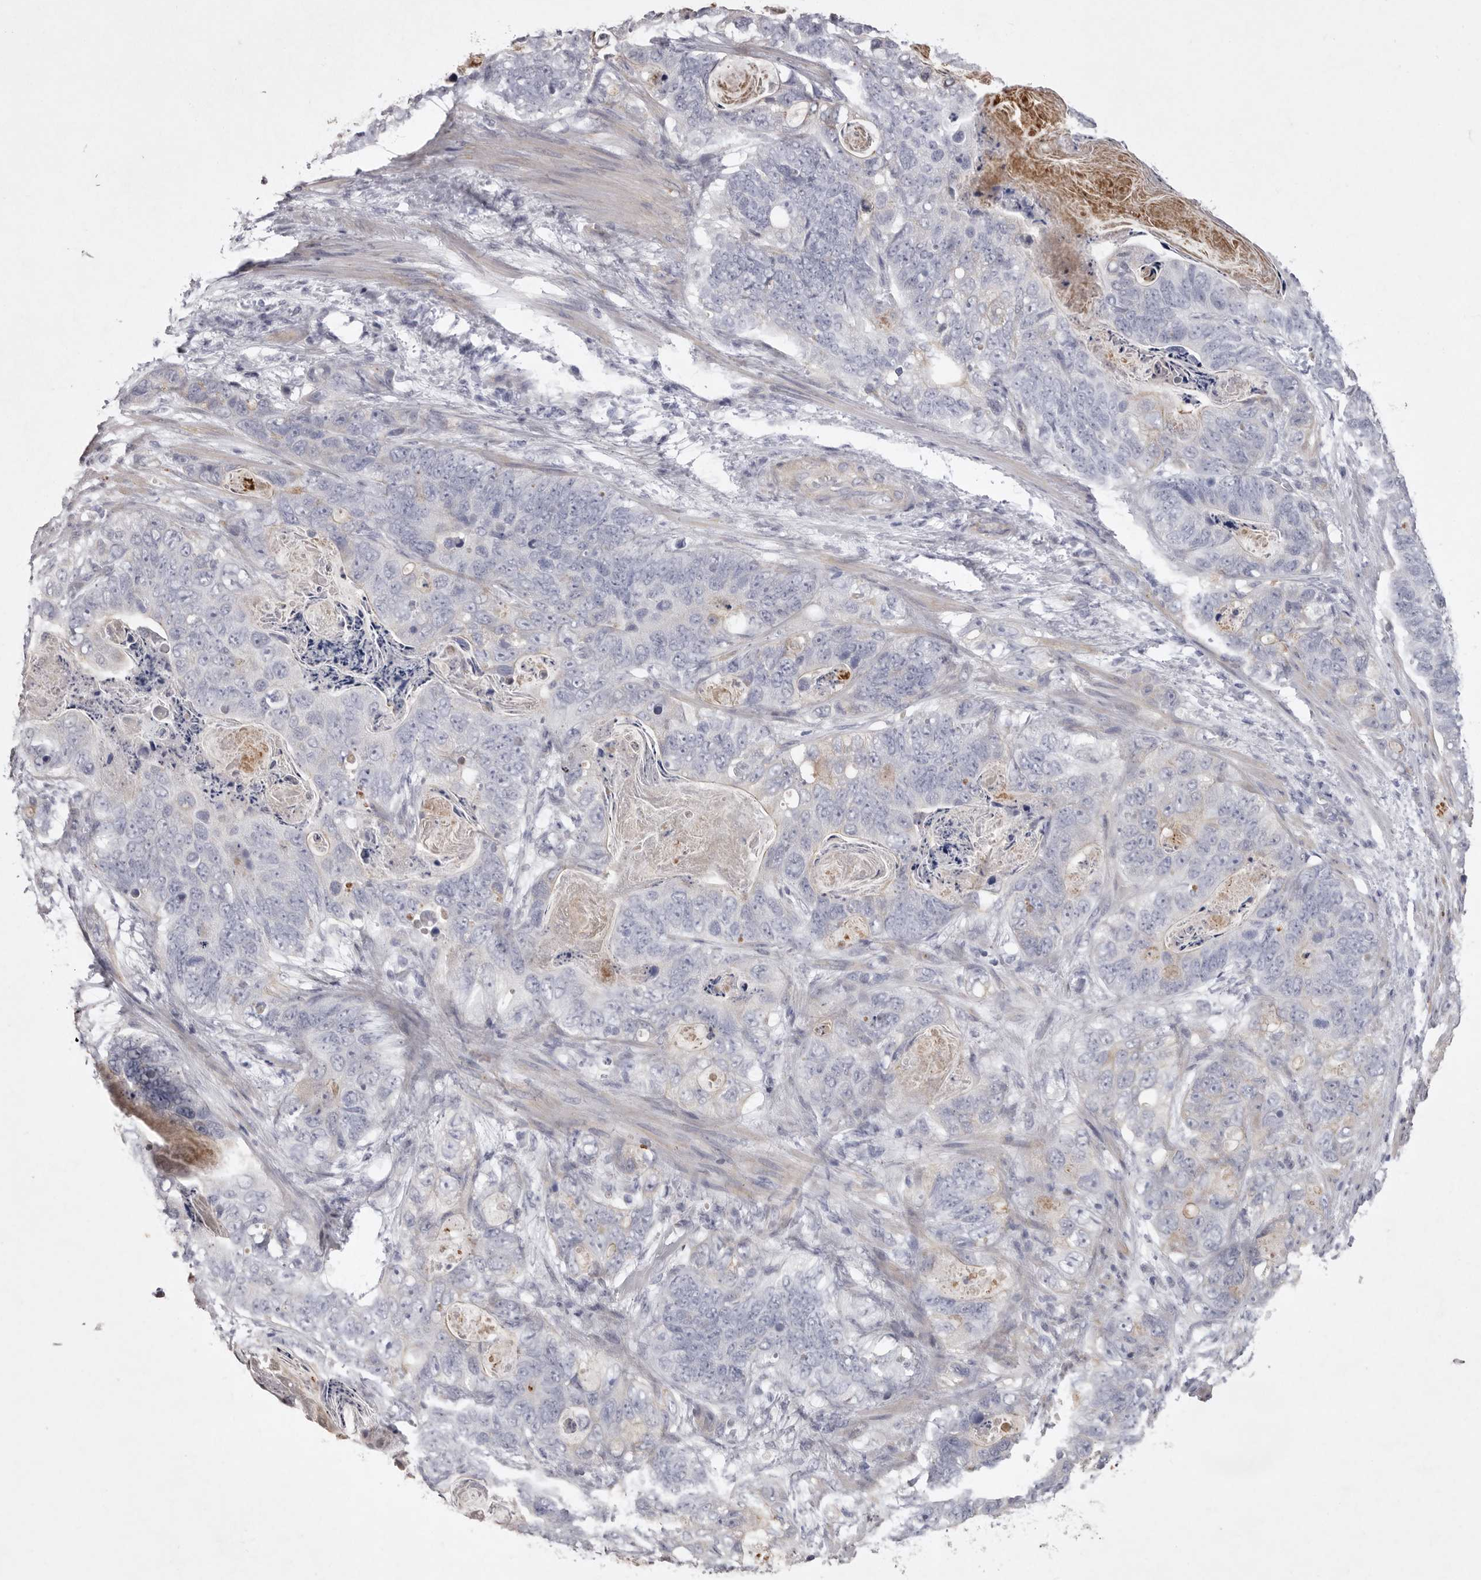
{"staining": {"intensity": "negative", "quantity": "none", "location": "none"}, "tissue": "stomach cancer", "cell_type": "Tumor cells", "image_type": "cancer", "snomed": [{"axis": "morphology", "description": "Normal tissue, NOS"}, {"axis": "morphology", "description": "Adenocarcinoma, NOS"}, {"axis": "topography", "description": "Stomach"}], "caption": "Protein analysis of stomach adenocarcinoma demonstrates no significant expression in tumor cells. (Brightfield microscopy of DAB (3,3'-diaminobenzidine) IHC at high magnification).", "gene": "NKAIN4", "patient": {"sex": "female", "age": 89}}